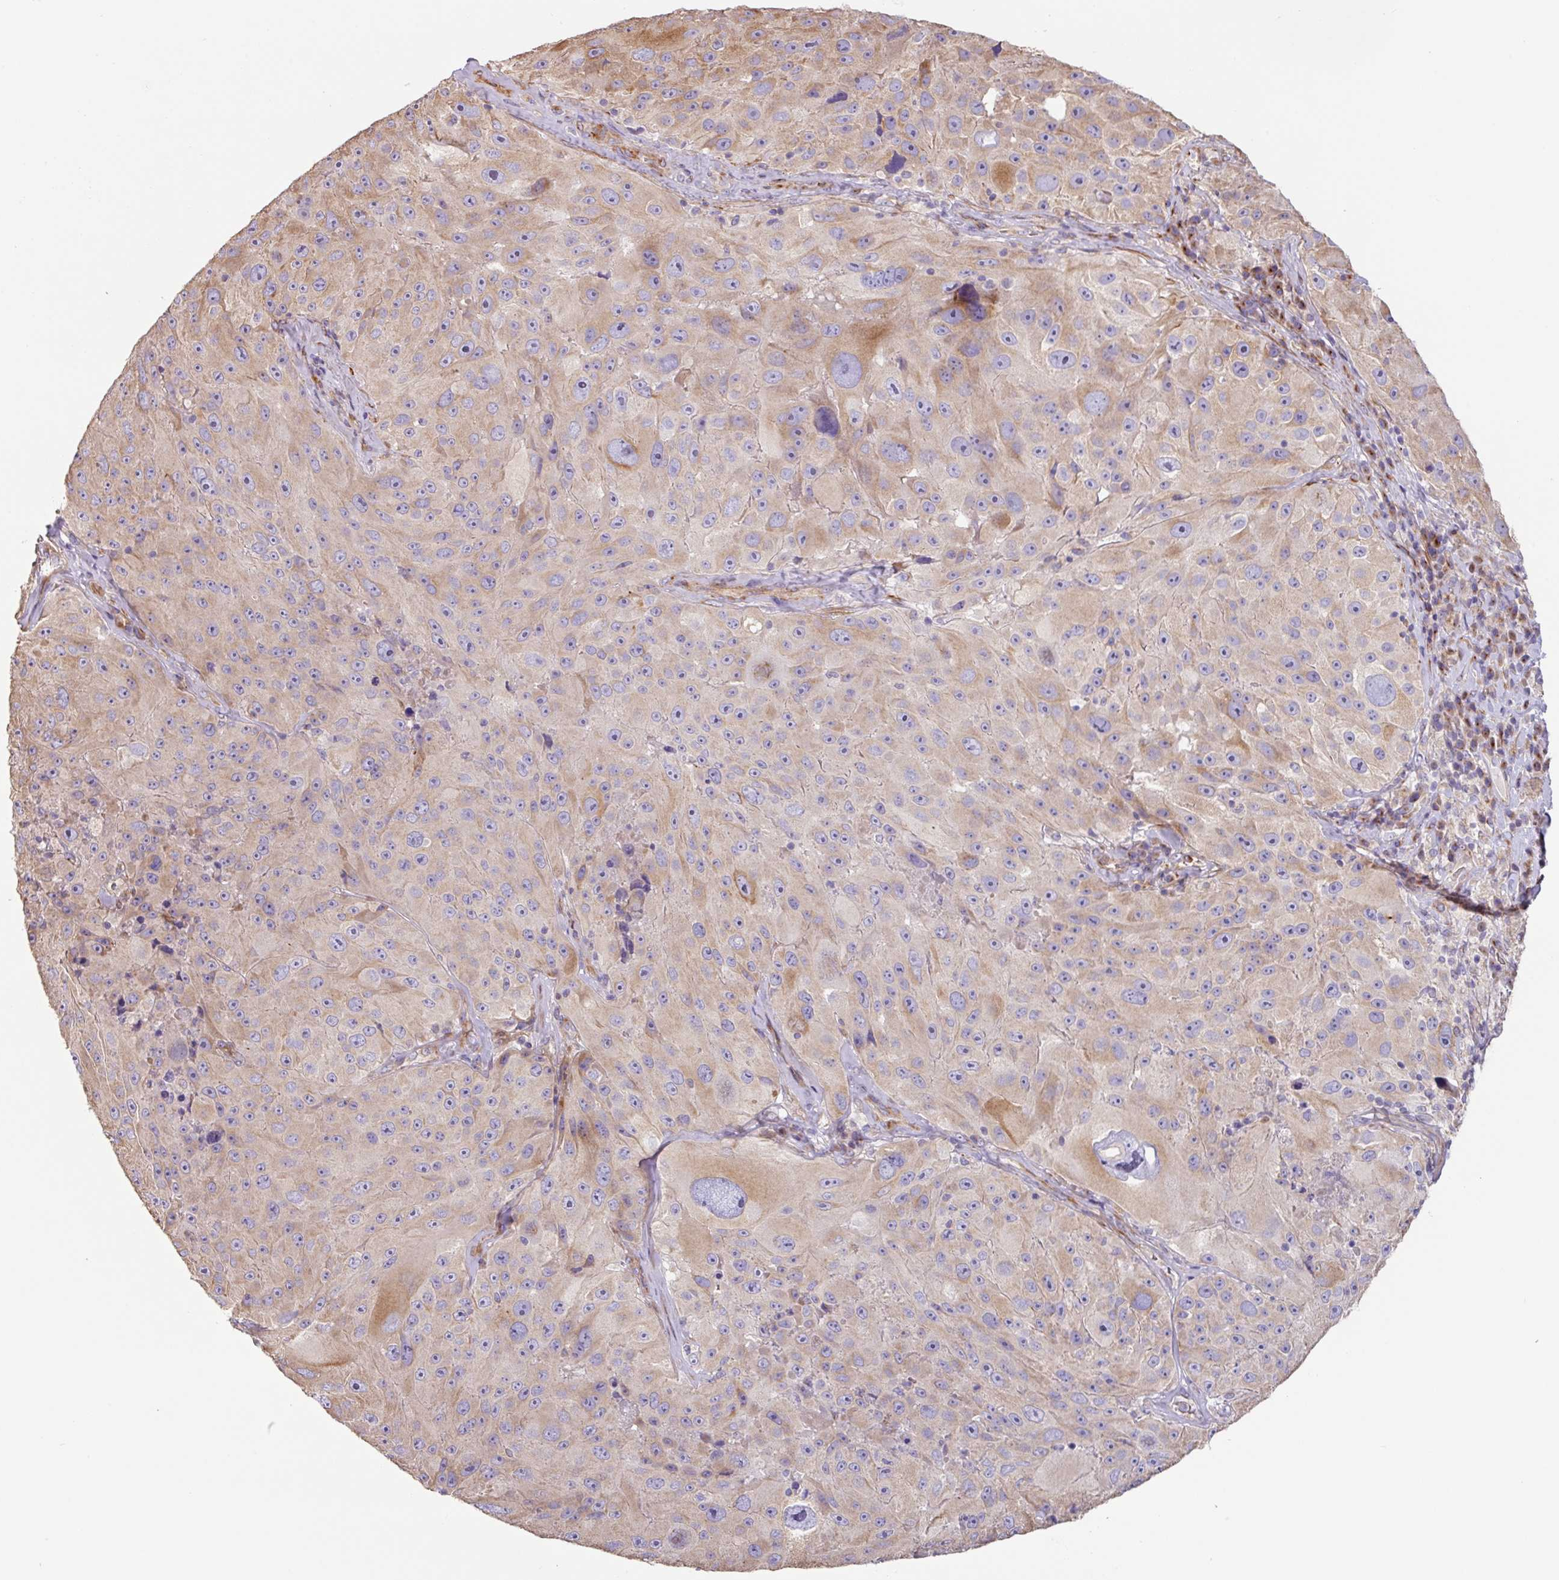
{"staining": {"intensity": "moderate", "quantity": "<25%", "location": "cytoplasmic/membranous"}, "tissue": "melanoma", "cell_type": "Tumor cells", "image_type": "cancer", "snomed": [{"axis": "morphology", "description": "Malignant melanoma, Metastatic site"}, {"axis": "topography", "description": "Lymph node"}], "caption": "Immunohistochemistry (IHC) micrograph of neoplastic tissue: human melanoma stained using immunohistochemistry exhibits low levels of moderate protein expression localized specifically in the cytoplasmic/membranous of tumor cells, appearing as a cytoplasmic/membranous brown color.", "gene": "MRRF", "patient": {"sex": "male", "age": 62}}